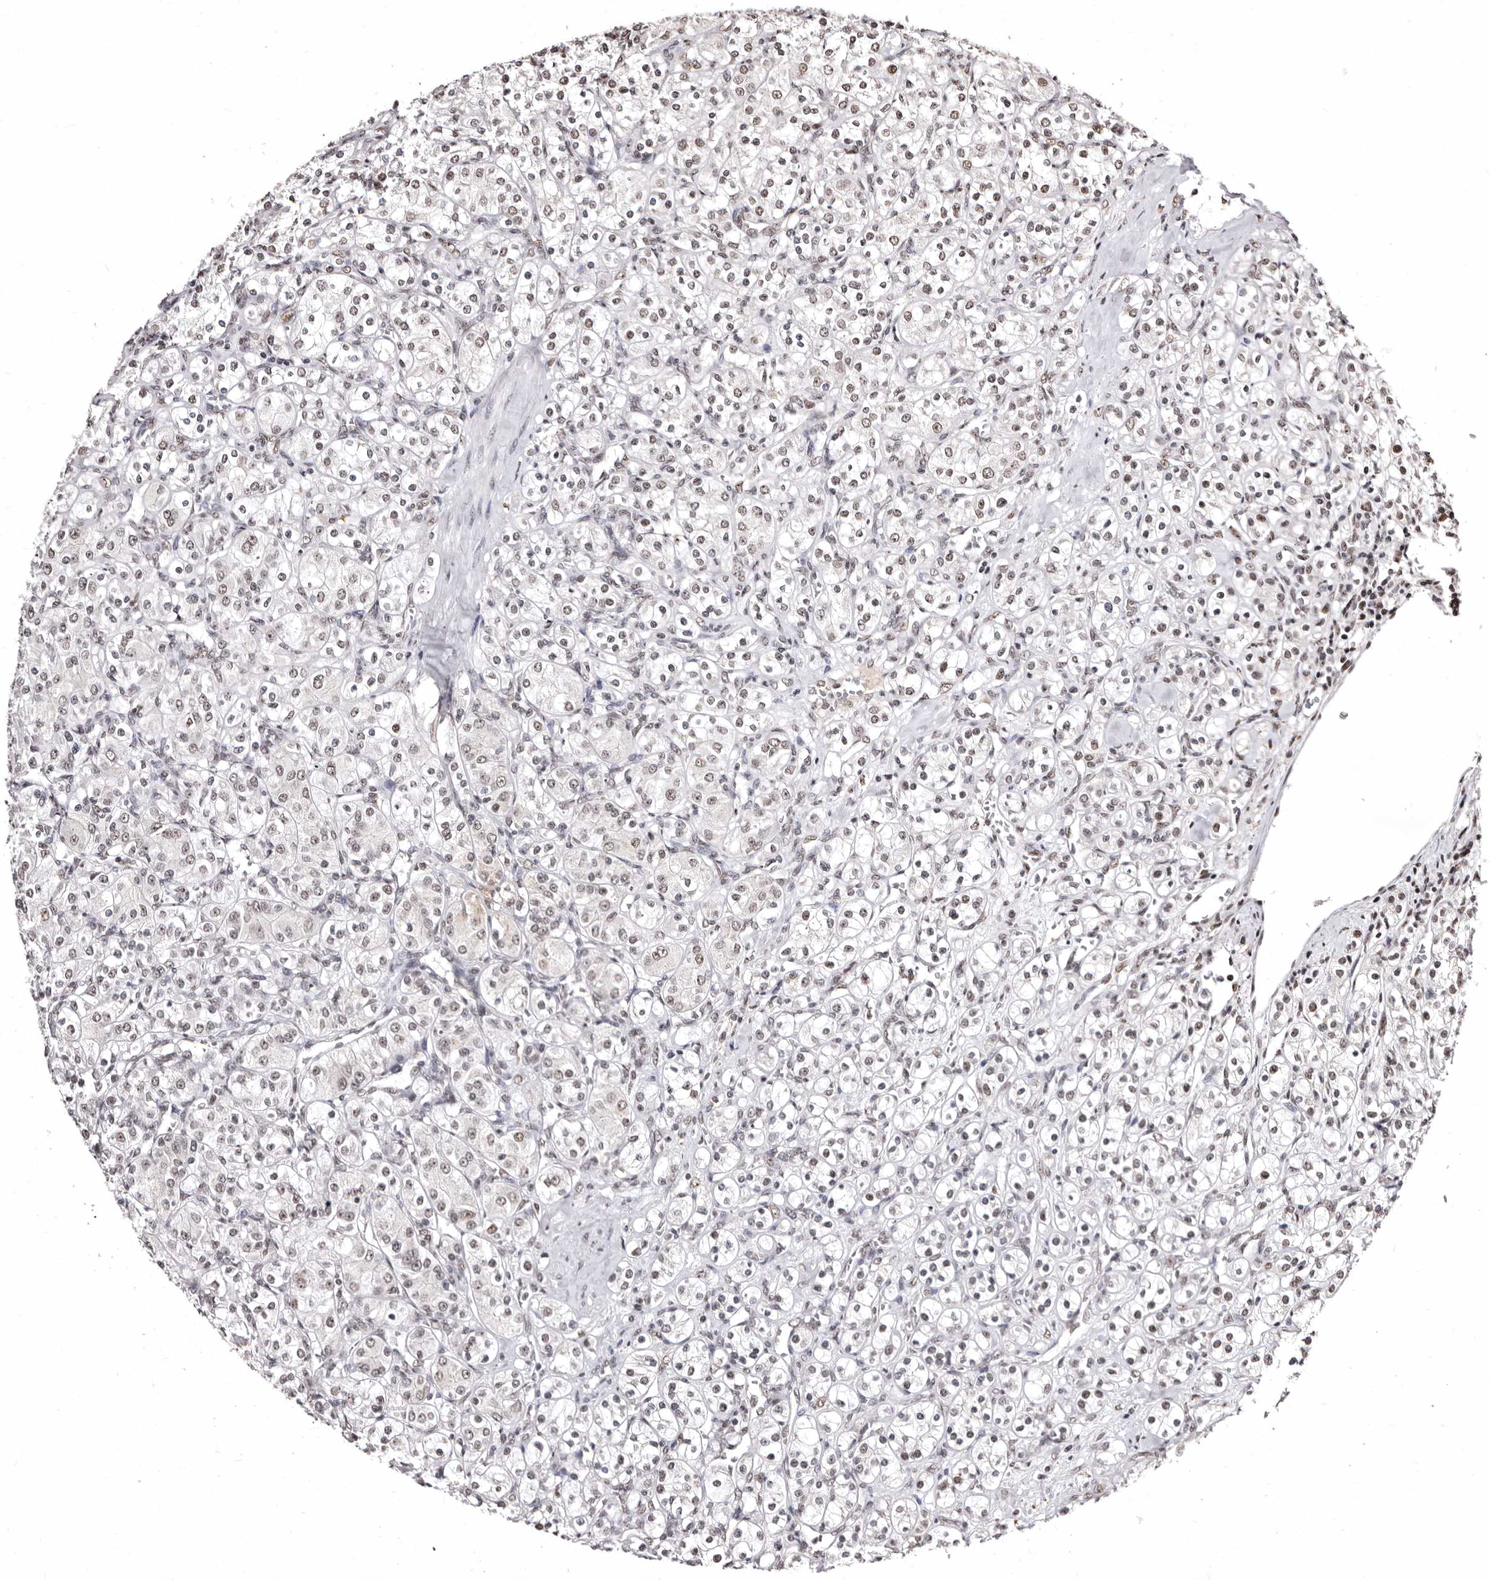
{"staining": {"intensity": "weak", "quantity": ">75%", "location": "nuclear"}, "tissue": "renal cancer", "cell_type": "Tumor cells", "image_type": "cancer", "snomed": [{"axis": "morphology", "description": "Adenocarcinoma, NOS"}, {"axis": "topography", "description": "Kidney"}], "caption": "Renal cancer was stained to show a protein in brown. There is low levels of weak nuclear positivity in approximately >75% of tumor cells.", "gene": "ANAPC11", "patient": {"sex": "male", "age": 77}}